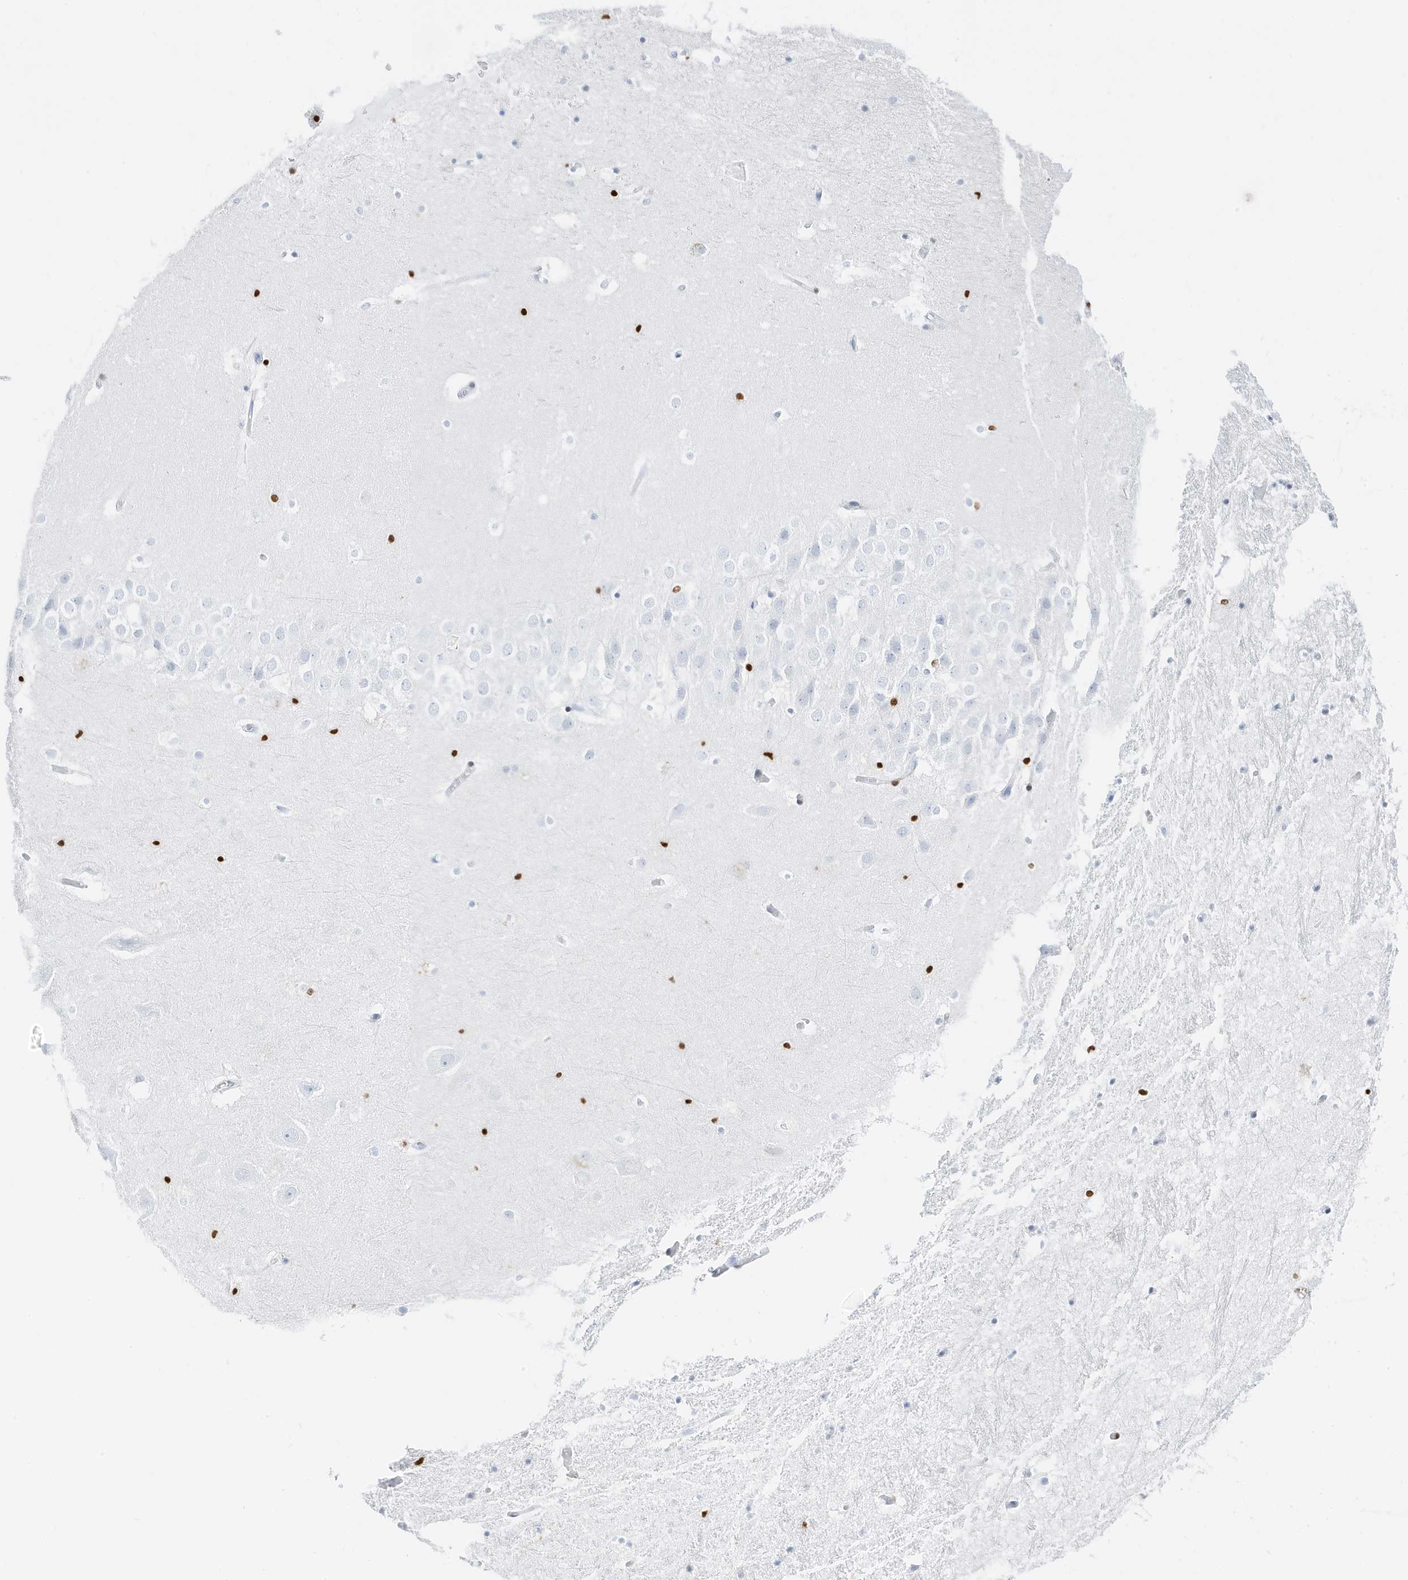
{"staining": {"intensity": "negative", "quantity": "none", "location": "none"}, "tissue": "hippocampus", "cell_type": "Glial cells", "image_type": "normal", "snomed": [{"axis": "morphology", "description": "Normal tissue, NOS"}, {"axis": "topography", "description": "Hippocampus"}], "caption": "High magnification brightfield microscopy of benign hippocampus stained with DAB (brown) and counterstained with hematoxylin (blue): glial cells show no significant expression.", "gene": "MNDA", "patient": {"sex": "female", "age": 52}}